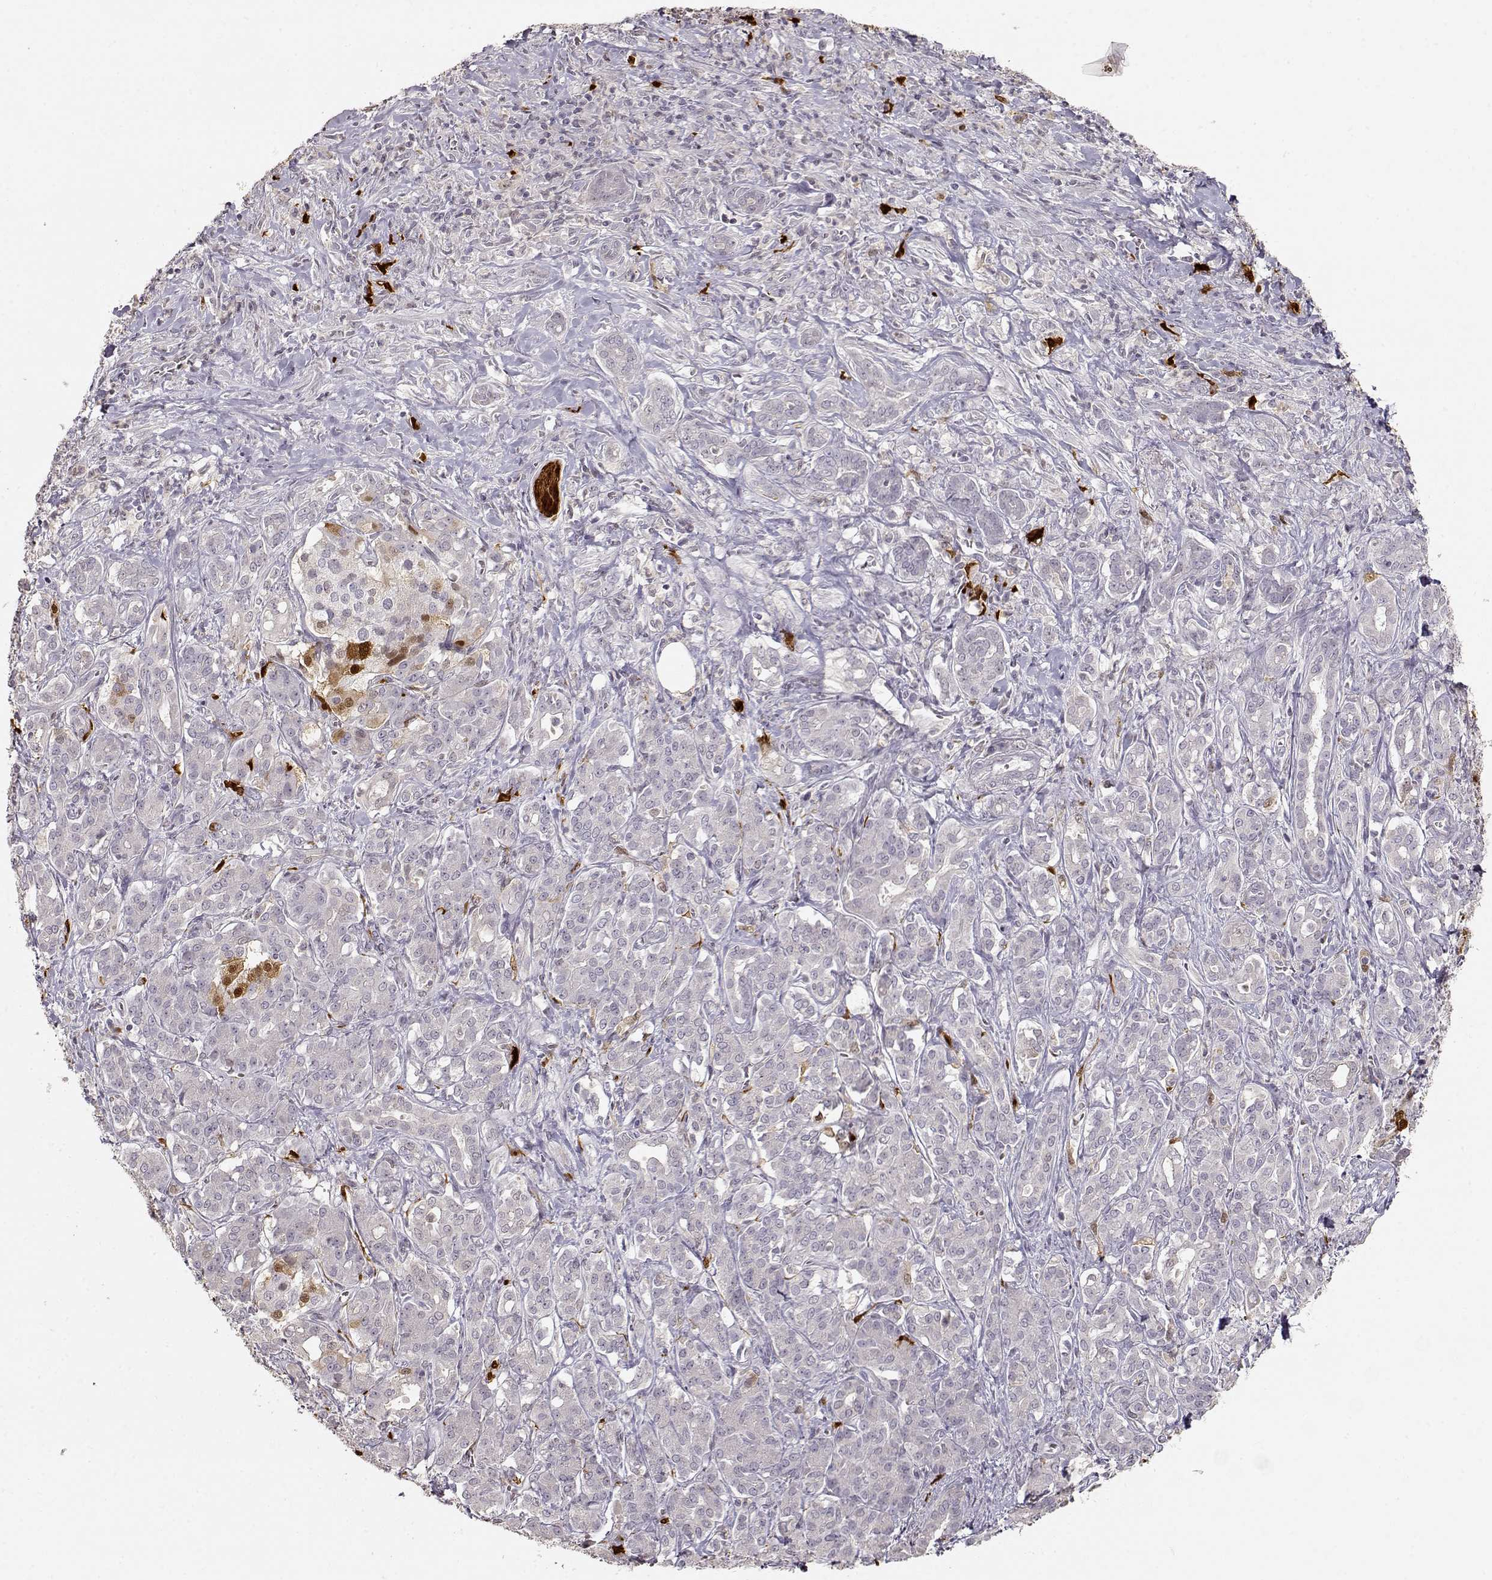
{"staining": {"intensity": "negative", "quantity": "none", "location": "none"}, "tissue": "pancreatic cancer", "cell_type": "Tumor cells", "image_type": "cancer", "snomed": [{"axis": "morphology", "description": "Normal tissue, NOS"}, {"axis": "morphology", "description": "Inflammation, NOS"}, {"axis": "morphology", "description": "Adenocarcinoma, NOS"}, {"axis": "topography", "description": "Pancreas"}], "caption": "DAB (3,3'-diaminobenzidine) immunohistochemical staining of pancreatic adenocarcinoma displays no significant positivity in tumor cells.", "gene": "S100B", "patient": {"sex": "male", "age": 57}}